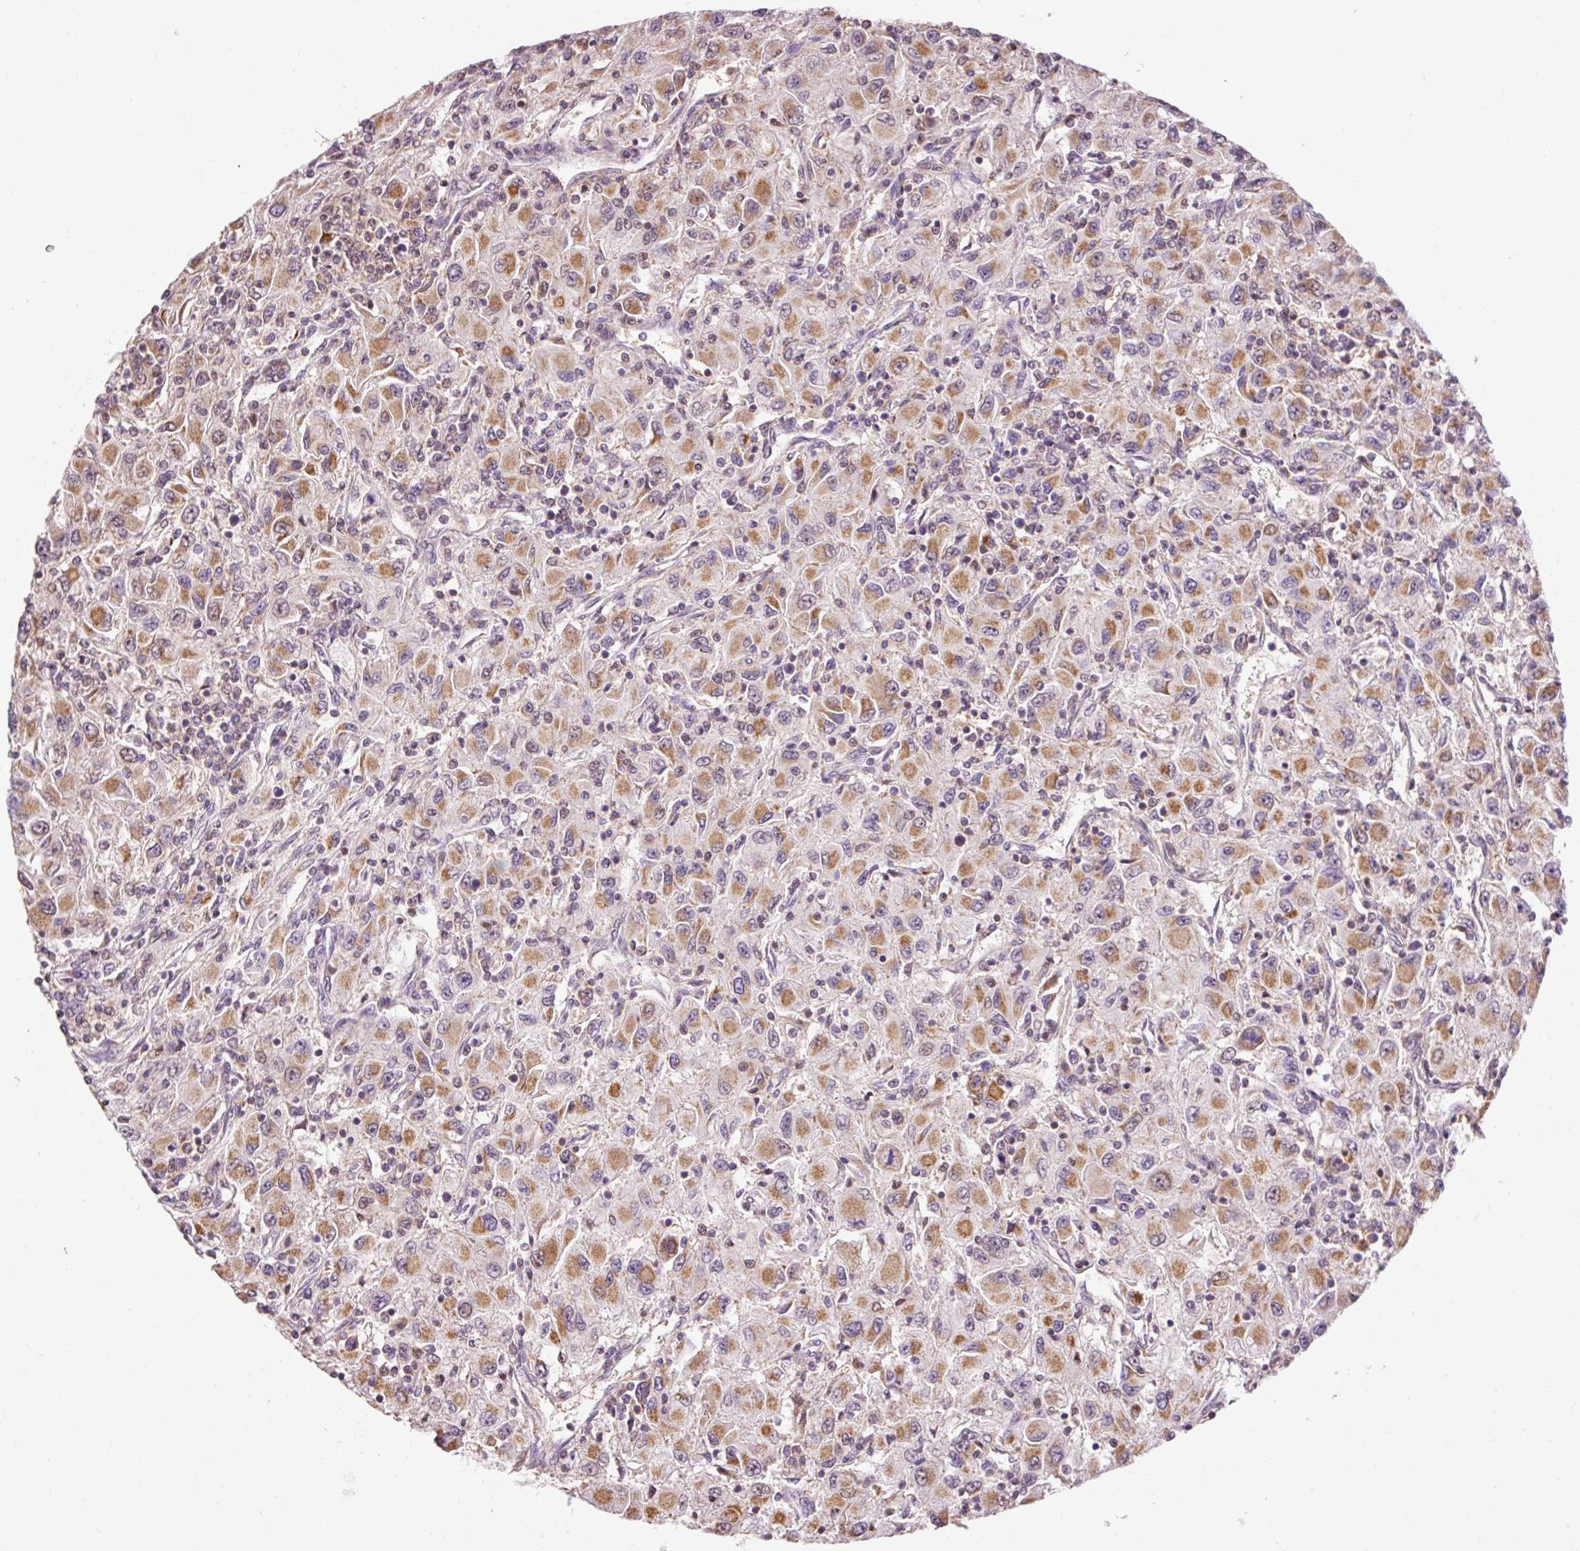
{"staining": {"intensity": "strong", "quantity": ">75%", "location": "cytoplasmic/membranous"}, "tissue": "renal cancer", "cell_type": "Tumor cells", "image_type": "cancer", "snomed": [{"axis": "morphology", "description": "Adenocarcinoma, NOS"}, {"axis": "topography", "description": "Kidney"}], "caption": "Protein staining displays strong cytoplasmic/membranous staining in approximately >75% of tumor cells in renal adenocarcinoma. Using DAB (3,3'-diaminobenzidine) (brown) and hematoxylin (blue) stains, captured at high magnification using brightfield microscopy.", "gene": "IMMT", "patient": {"sex": "female", "age": 67}}